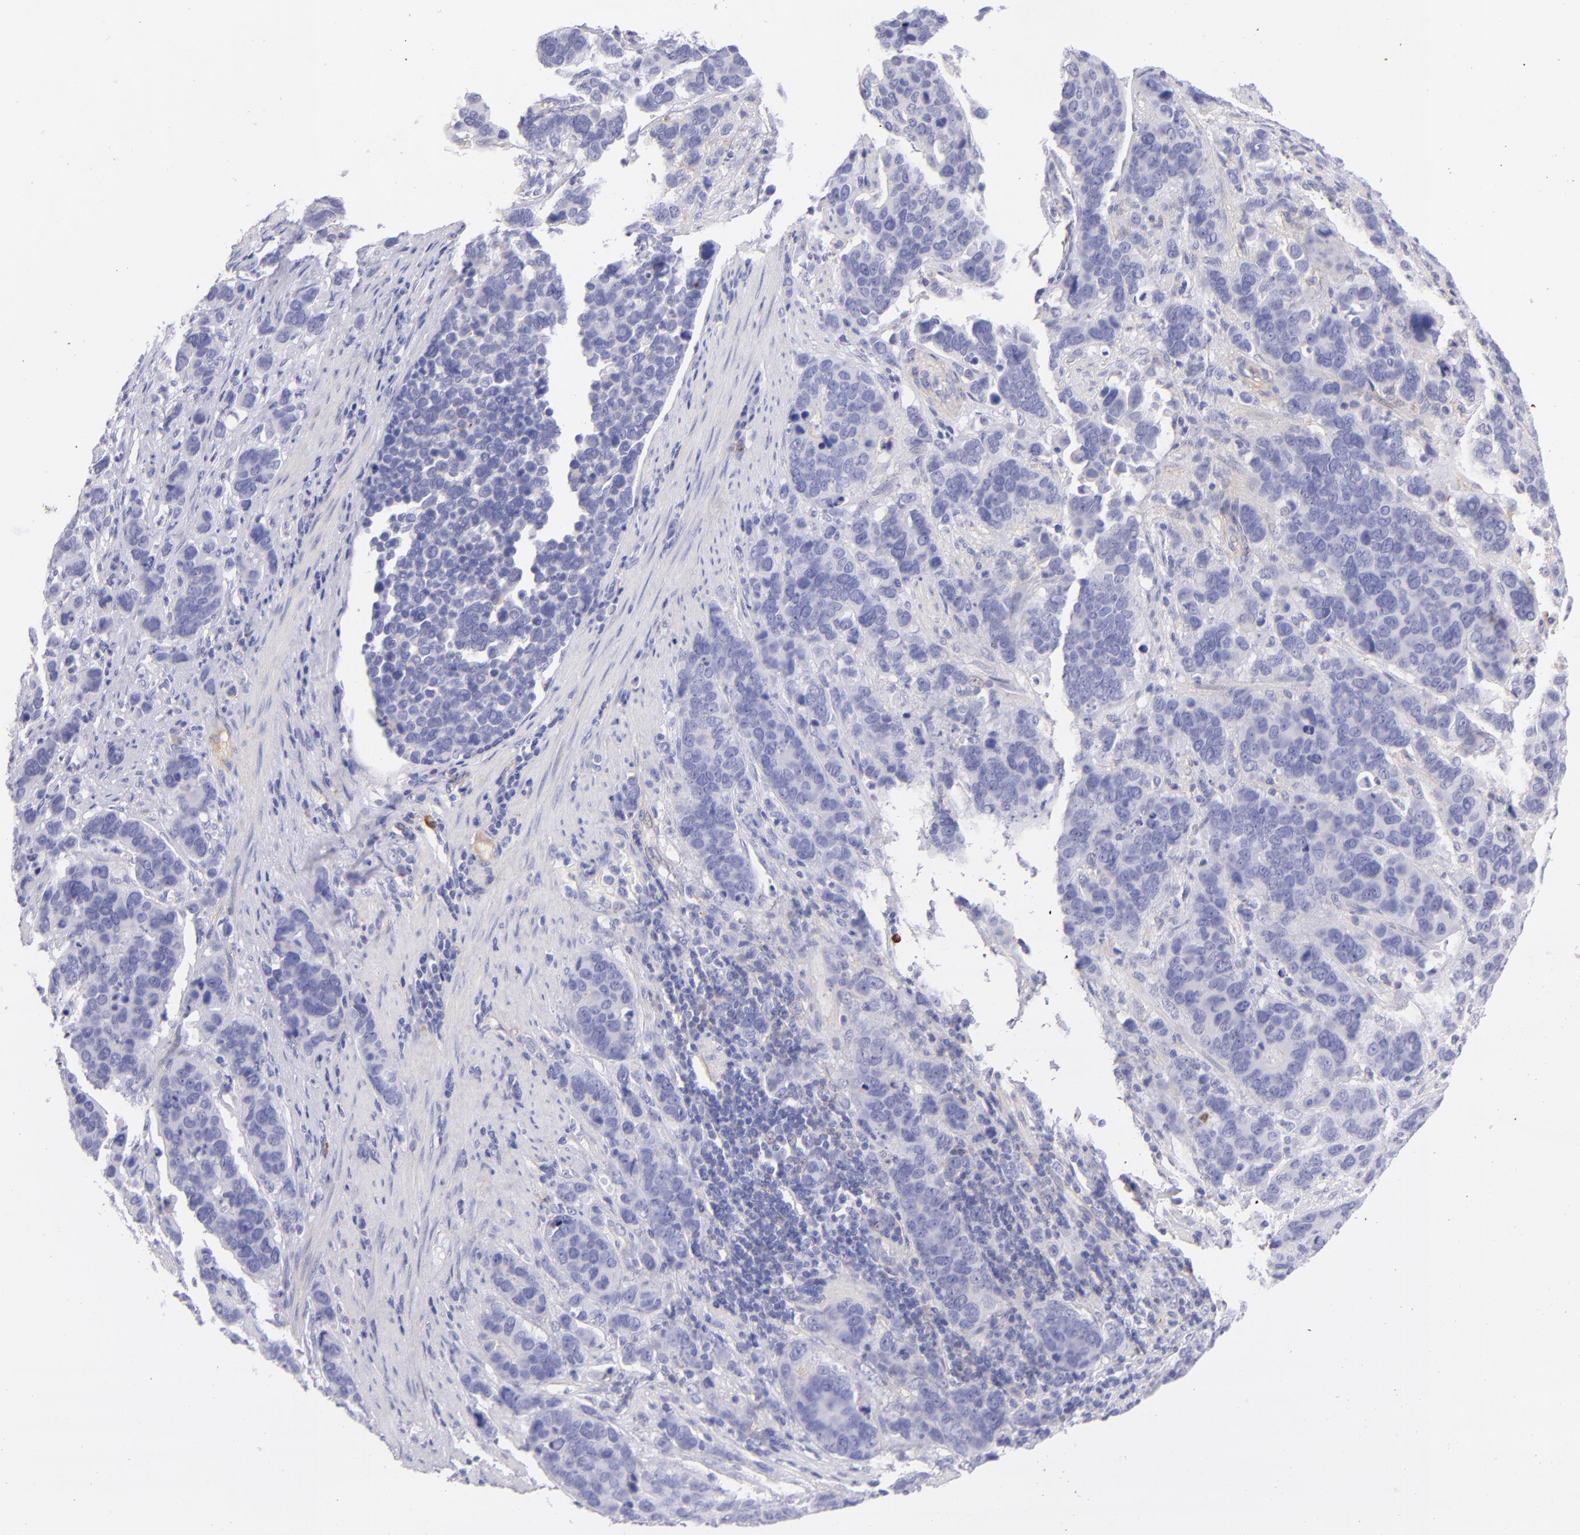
{"staining": {"intensity": "negative", "quantity": "none", "location": "none"}, "tissue": "stomach cancer", "cell_type": "Tumor cells", "image_type": "cancer", "snomed": [{"axis": "morphology", "description": "Adenocarcinoma, NOS"}, {"axis": "topography", "description": "Stomach, upper"}], "caption": "Histopathology image shows no protein positivity in tumor cells of stomach cancer (adenocarcinoma) tissue.", "gene": "CD81", "patient": {"sex": "male", "age": 71}}